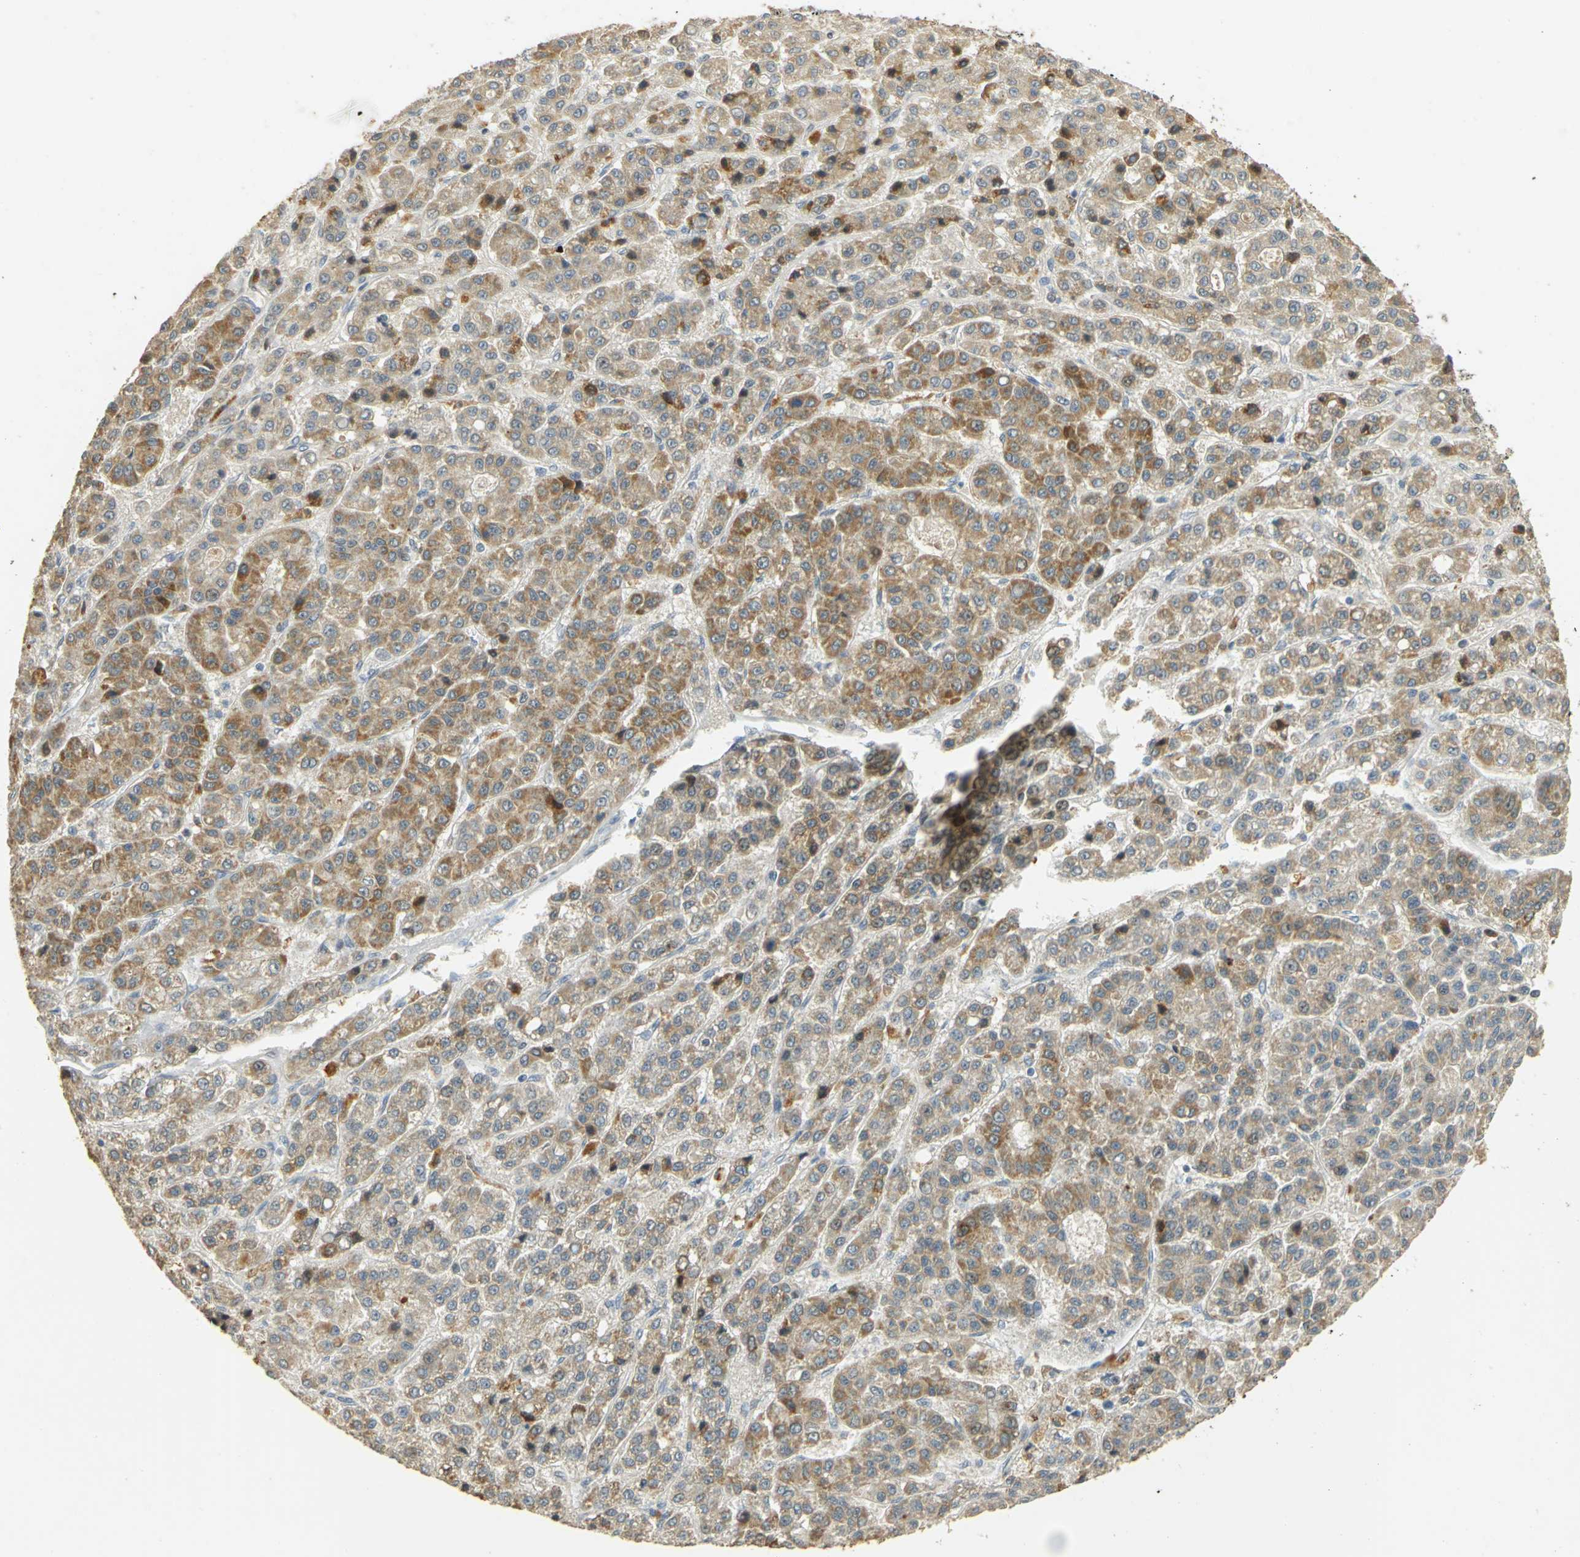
{"staining": {"intensity": "moderate", "quantity": ">75%", "location": "cytoplasmic/membranous"}, "tissue": "liver cancer", "cell_type": "Tumor cells", "image_type": "cancer", "snomed": [{"axis": "morphology", "description": "Carcinoma, Hepatocellular, NOS"}, {"axis": "topography", "description": "Liver"}], "caption": "Immunohistochemistry (IHC) staining of liver cancer, which displays medium levels of moderate cytoplasmic/membranous positivity in approximately >75% of tumor cells indicating moderate cytoplasmic/membranous protein expression. The staining was performed using DAB (brown) for protein detection and nuclei were counterstained in hematoxylin (blue).", "gene": "HDHD5", "patient": {"sex": "male", "age": 70}}